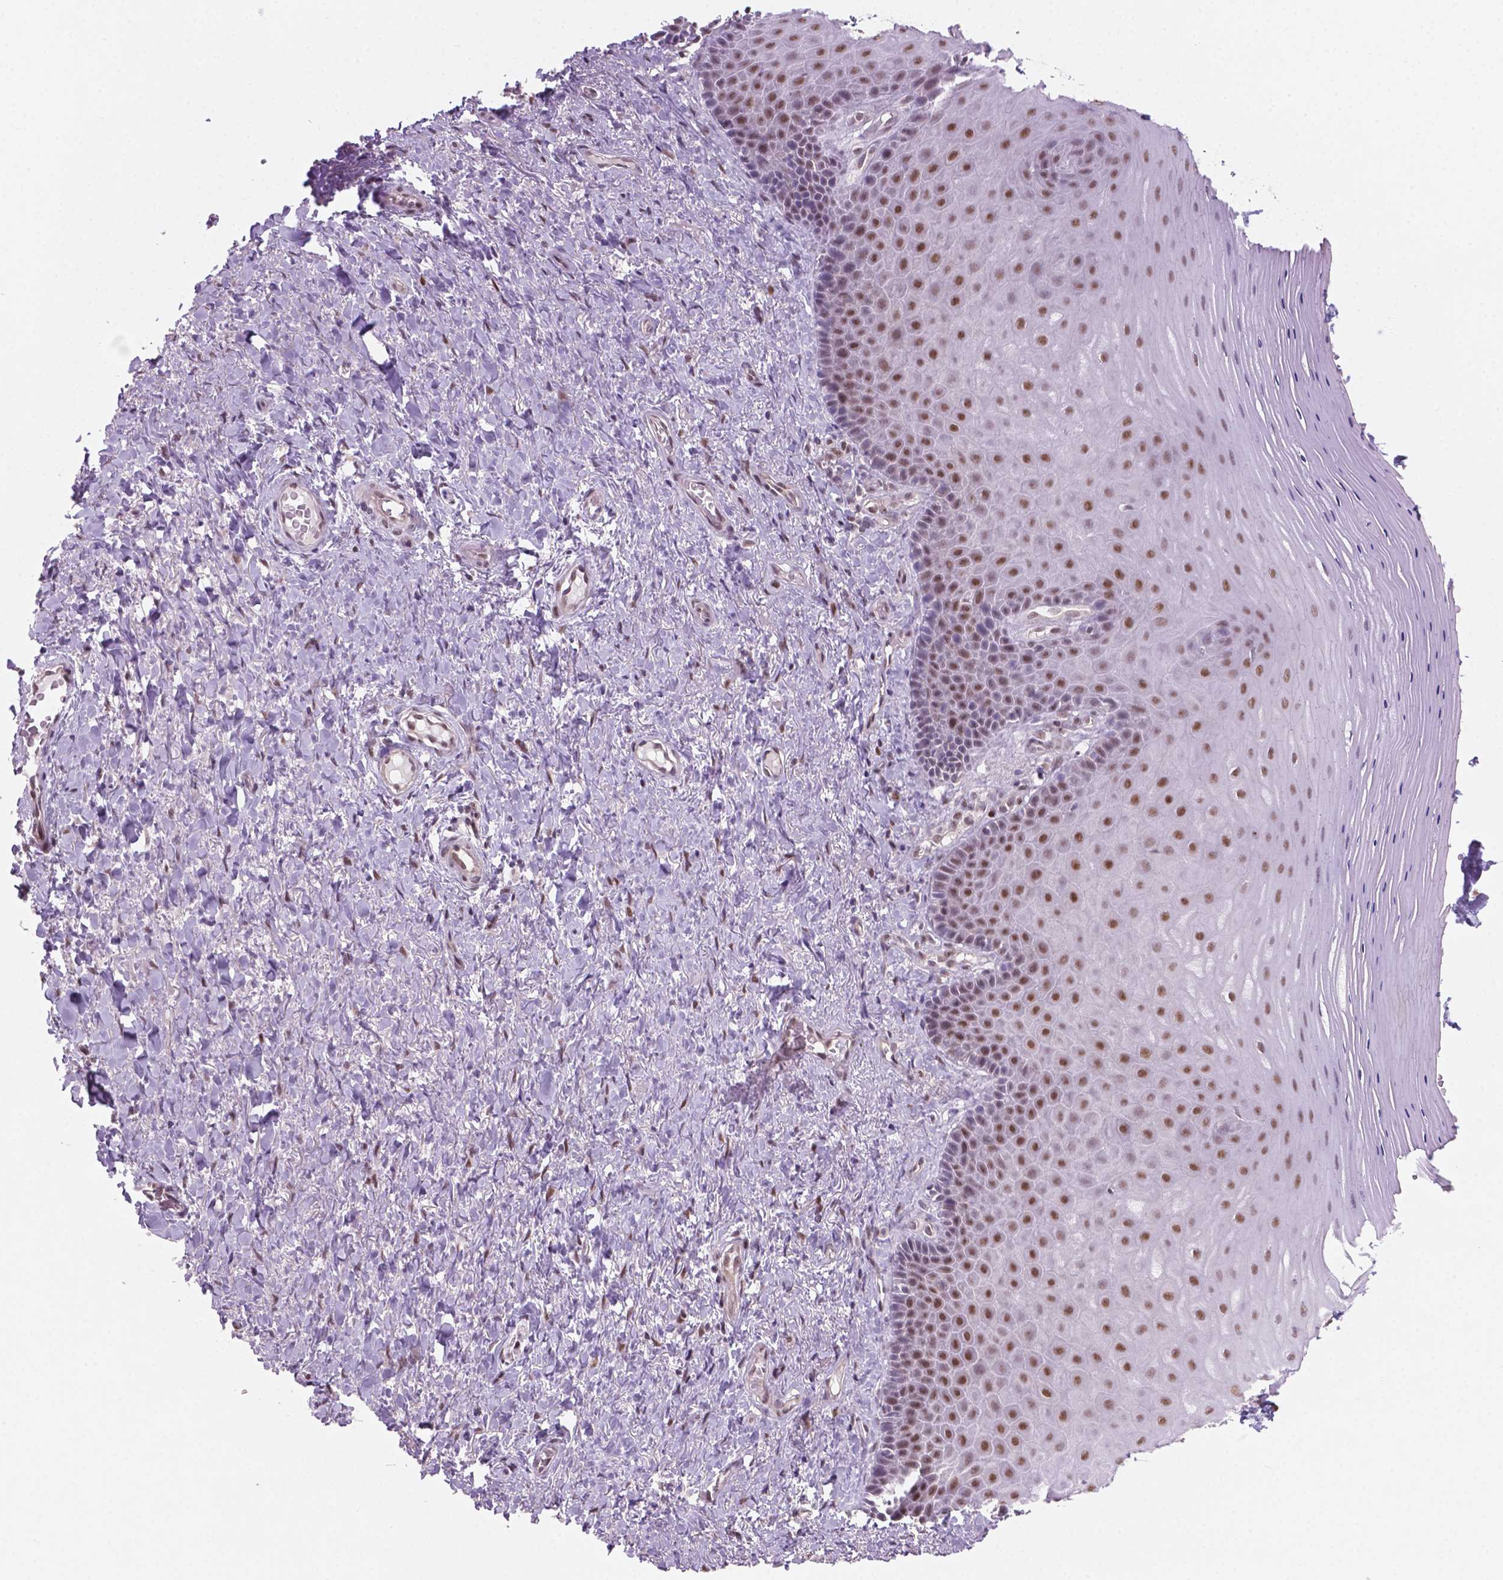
{"staining": {"intensity": "moderate", "quantity": "25%-75%", "location": "nuclear"}, "tissue": "vagina", "cell_type": "Squamous epithelial cells", "image_type": "normal", "snomed": [{"axis": "morphology", "description": "Normal tissue, NOS"}, {"axis": "topography", "description": "Vagina"}], "caption": "The photomicrograph demonstrates immunohistochemical staining of unremarkable vagina. There is moderate nuclear positivity is identified in approximately 25%-75% of squamous epithelial cells. Ihc stains the protein in brown and the nuclei are stained blue.", "gene": "PHAX", "patient": {"sex": "female", "age": 83}}